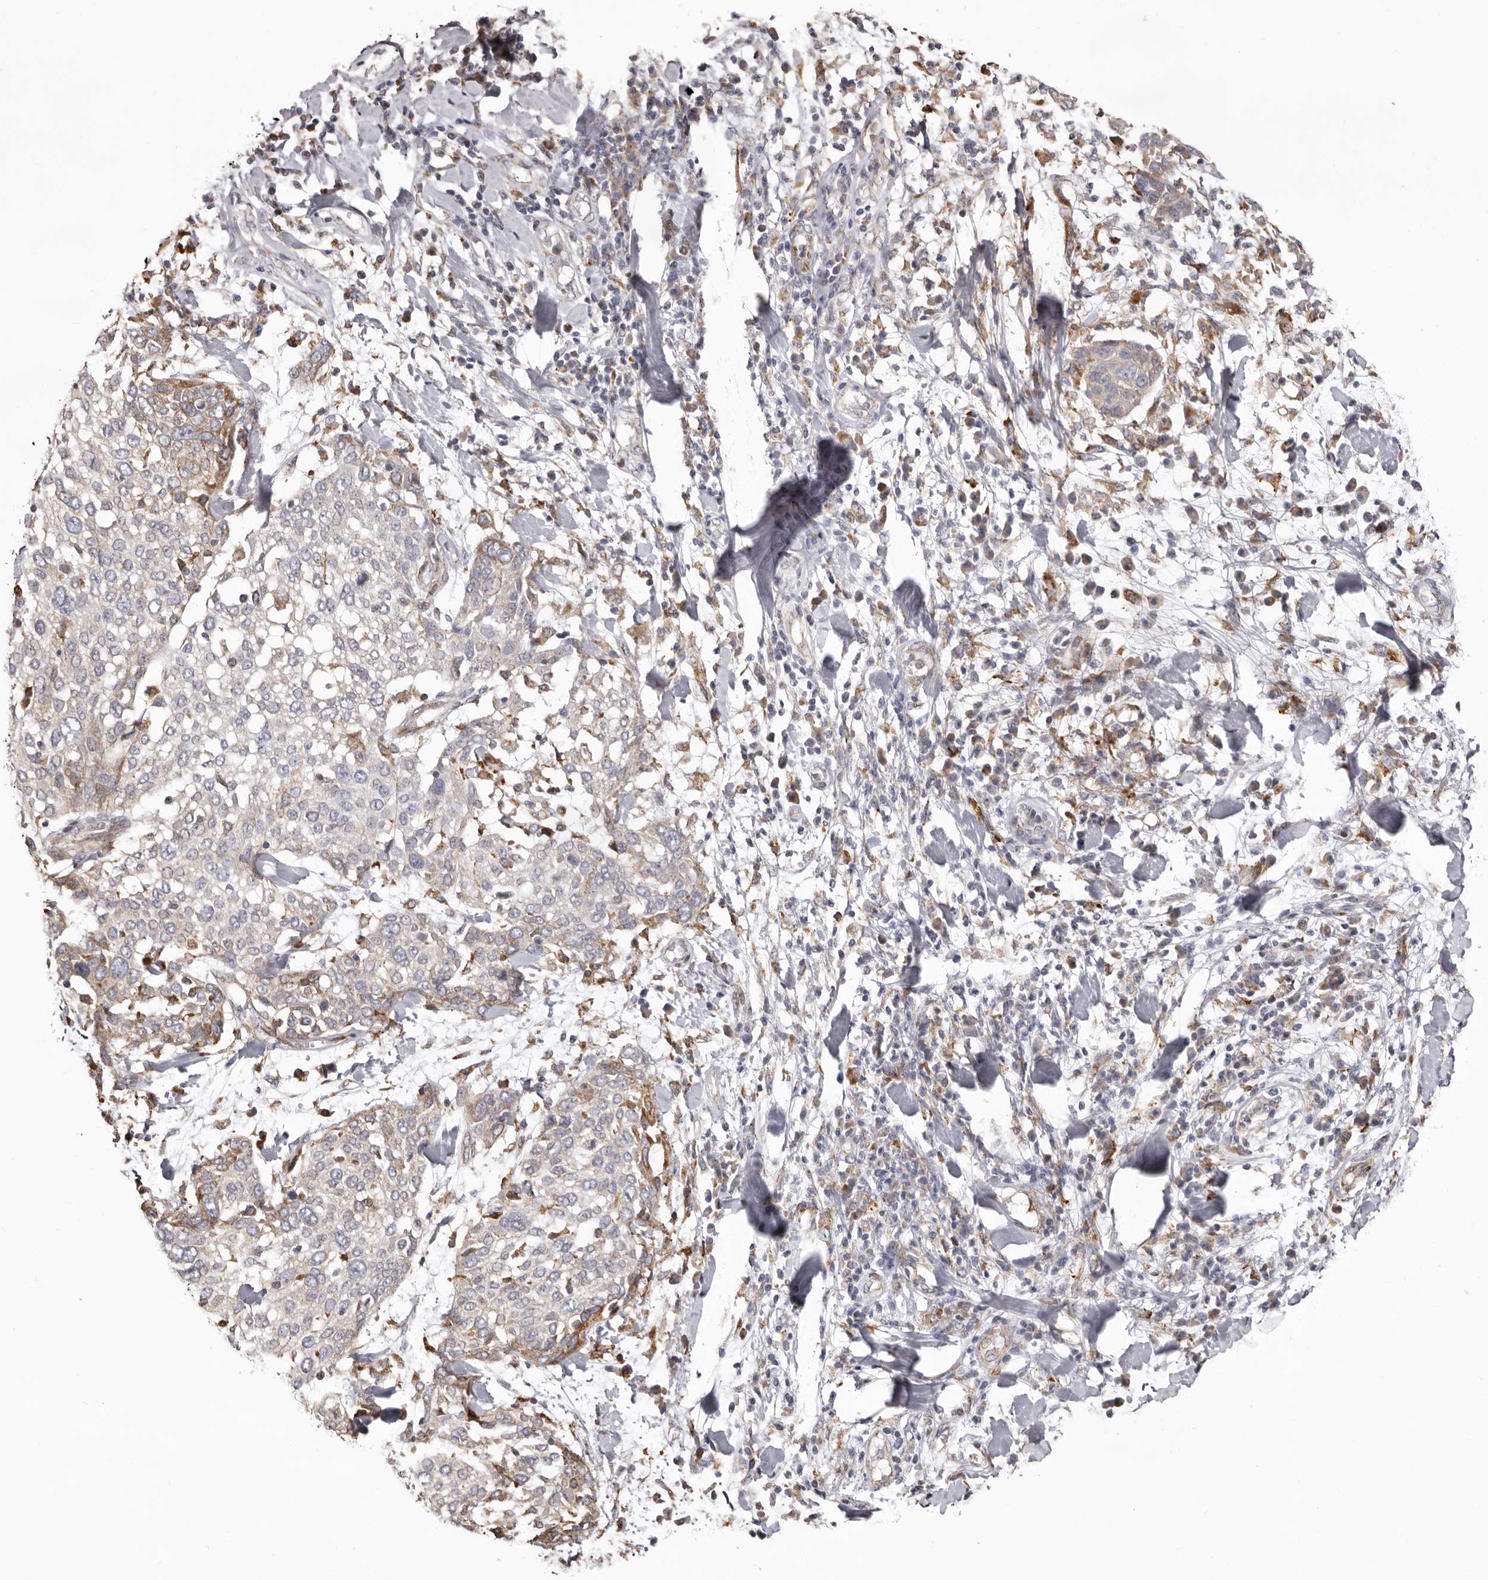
{"staining": {"intensity": "weak", "quantity": "<25%", "location": "cytoplasmic/membranous"}, "tissue": "lung cancer", "cell_type": "Tumor cells", "image_type": "cancer", "snomed": [{"axis": "morphology", "description": "Squamous cell carcinoma, NOS"}, {"axis": "topography", "description": "Lung"}], "caption": "A photomicrograph of lung cancer (squamous cell carcinoma) stained for a protein shows no brown staining in tumor cells. Brightfield microscopy of immunohistochemistry (IHC) stained with DAB (brown) and hematoxylin (blue), captured at high magnification.", "gene": "PIGX", "patient": {"sex": "male", "age": 65}}